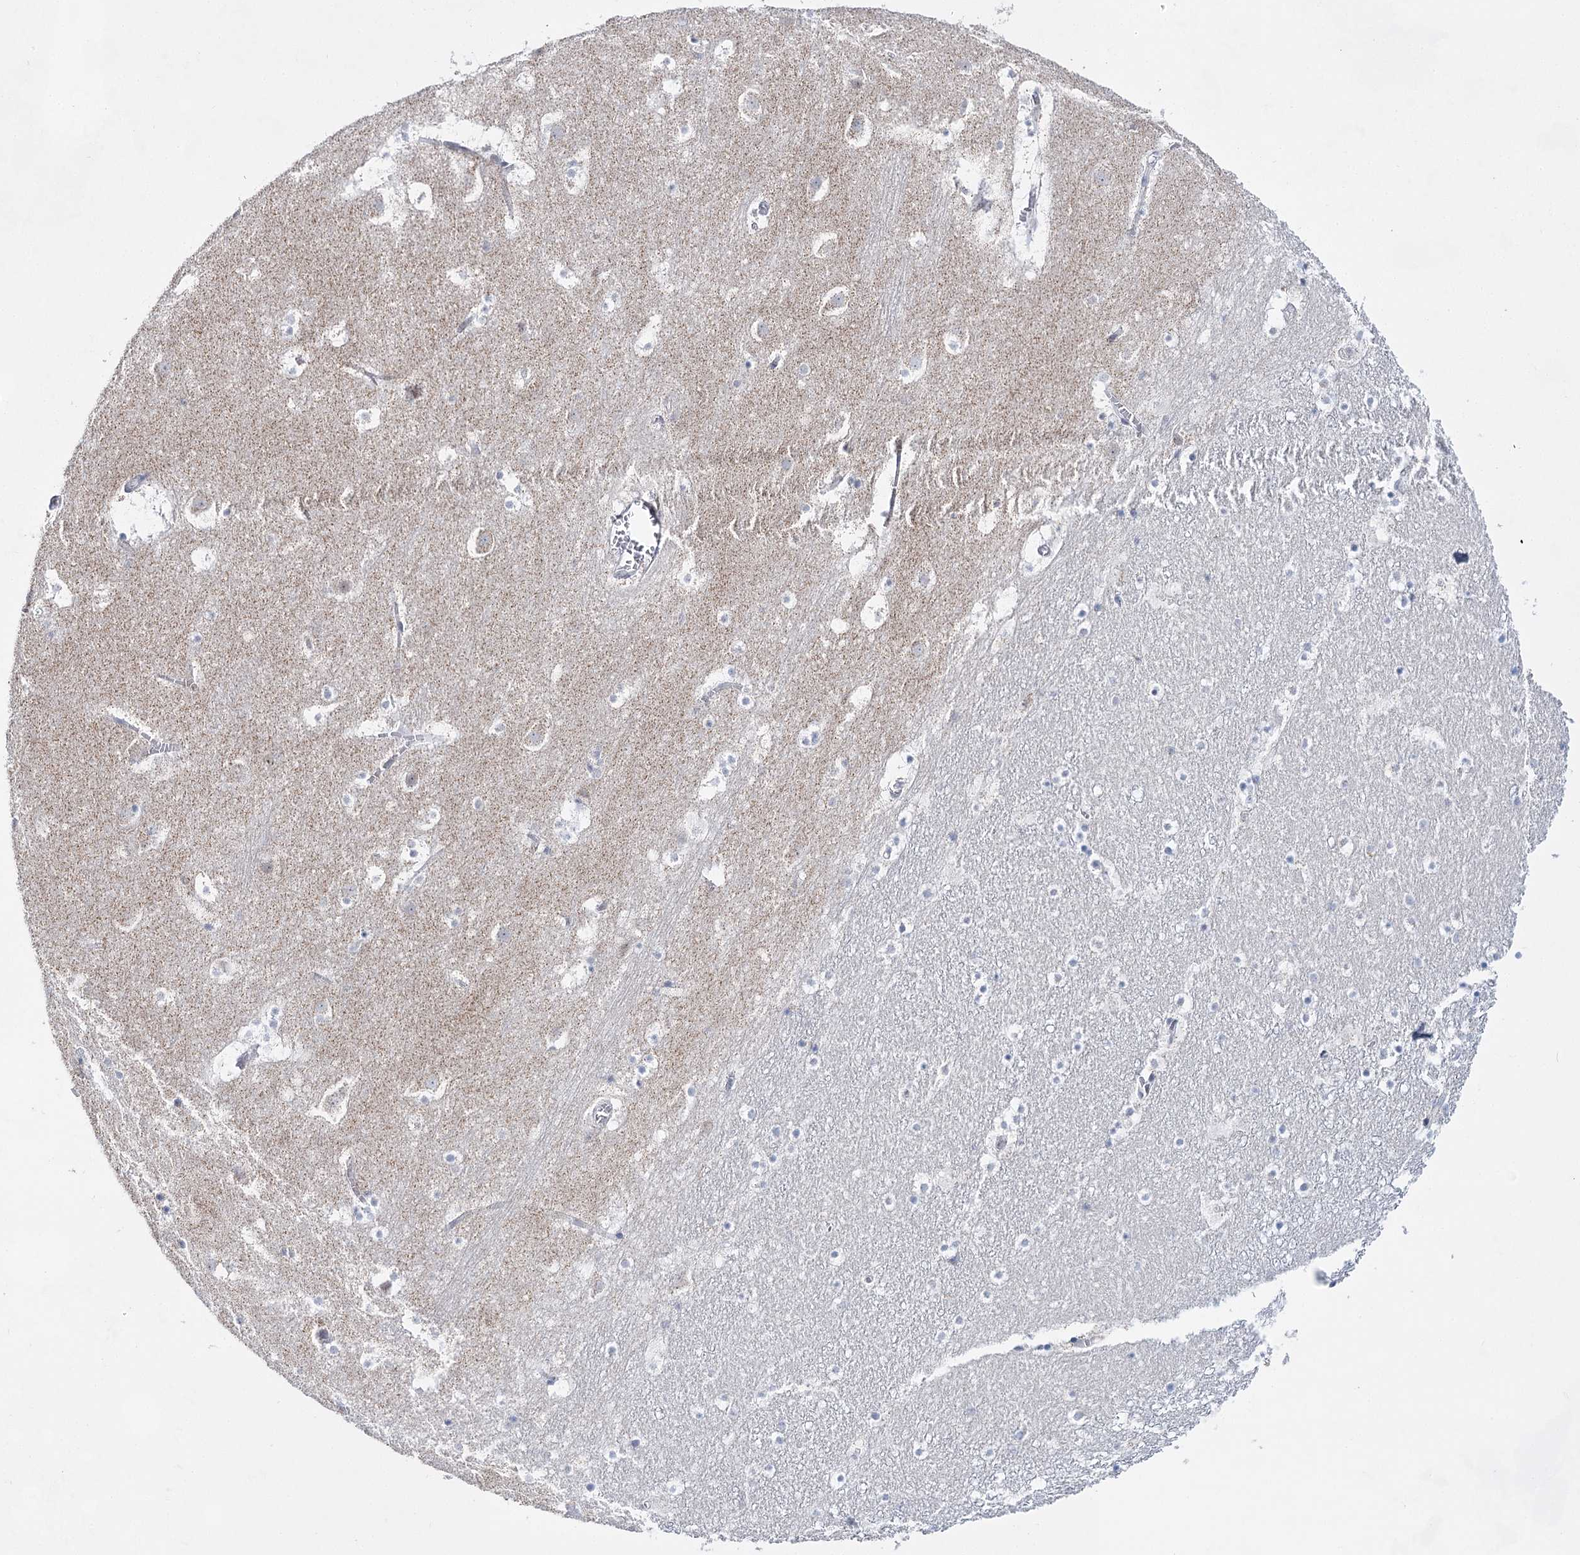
{"staining": {"intensity": "negative", "quantity": "none", "location": "none"}, "tissue": "caudate", "cell_type": "Glial cells", "image_type": "normal", "snomed": [{"axis": "morphology", "description": "Normal tissue, NOS"}, {"axis": "topography", "description": "Lateral ventricle wall"}], "caption": "A high-resolution histopathology image shows immunohistochemistry (IHC) staining of unremarkable caudate, which exhibits no significant expression in glial cells.", "gene": "BPHL", "patient": {"sex": "male", "age": 45}}